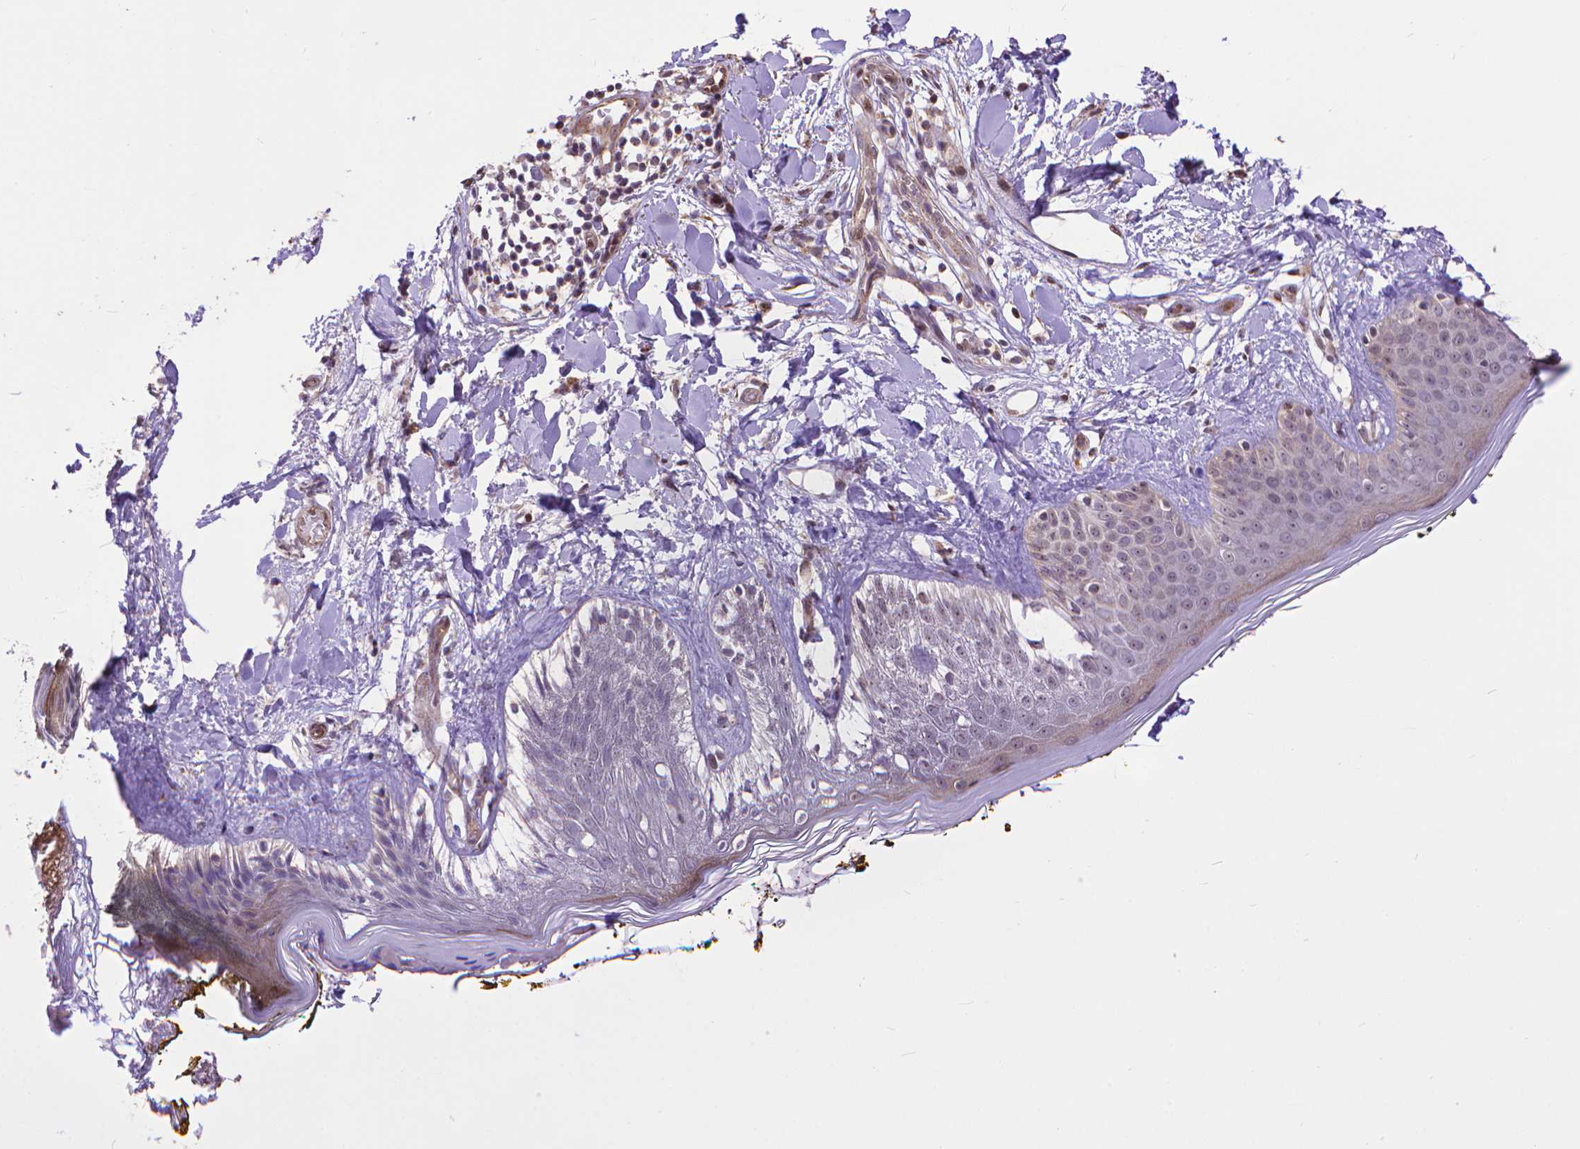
{"staining": {"intensity": "moderate", "quantity": "<25%", "location": "nuclear"}, "tissue": "skin", "cell_type": "Fibroblasts", "image_type": "normal", "snomed": [{"axis": "morphology", "description": "Normal tissue, NOS"}, {"axis": "topography", "description": "Skin"}], "caption": "Human skin stained with a protein marker shows moderate staining in fibroblasts.", "gene": "TMEM135", "patient": {"sex": "female", "age": 34}}